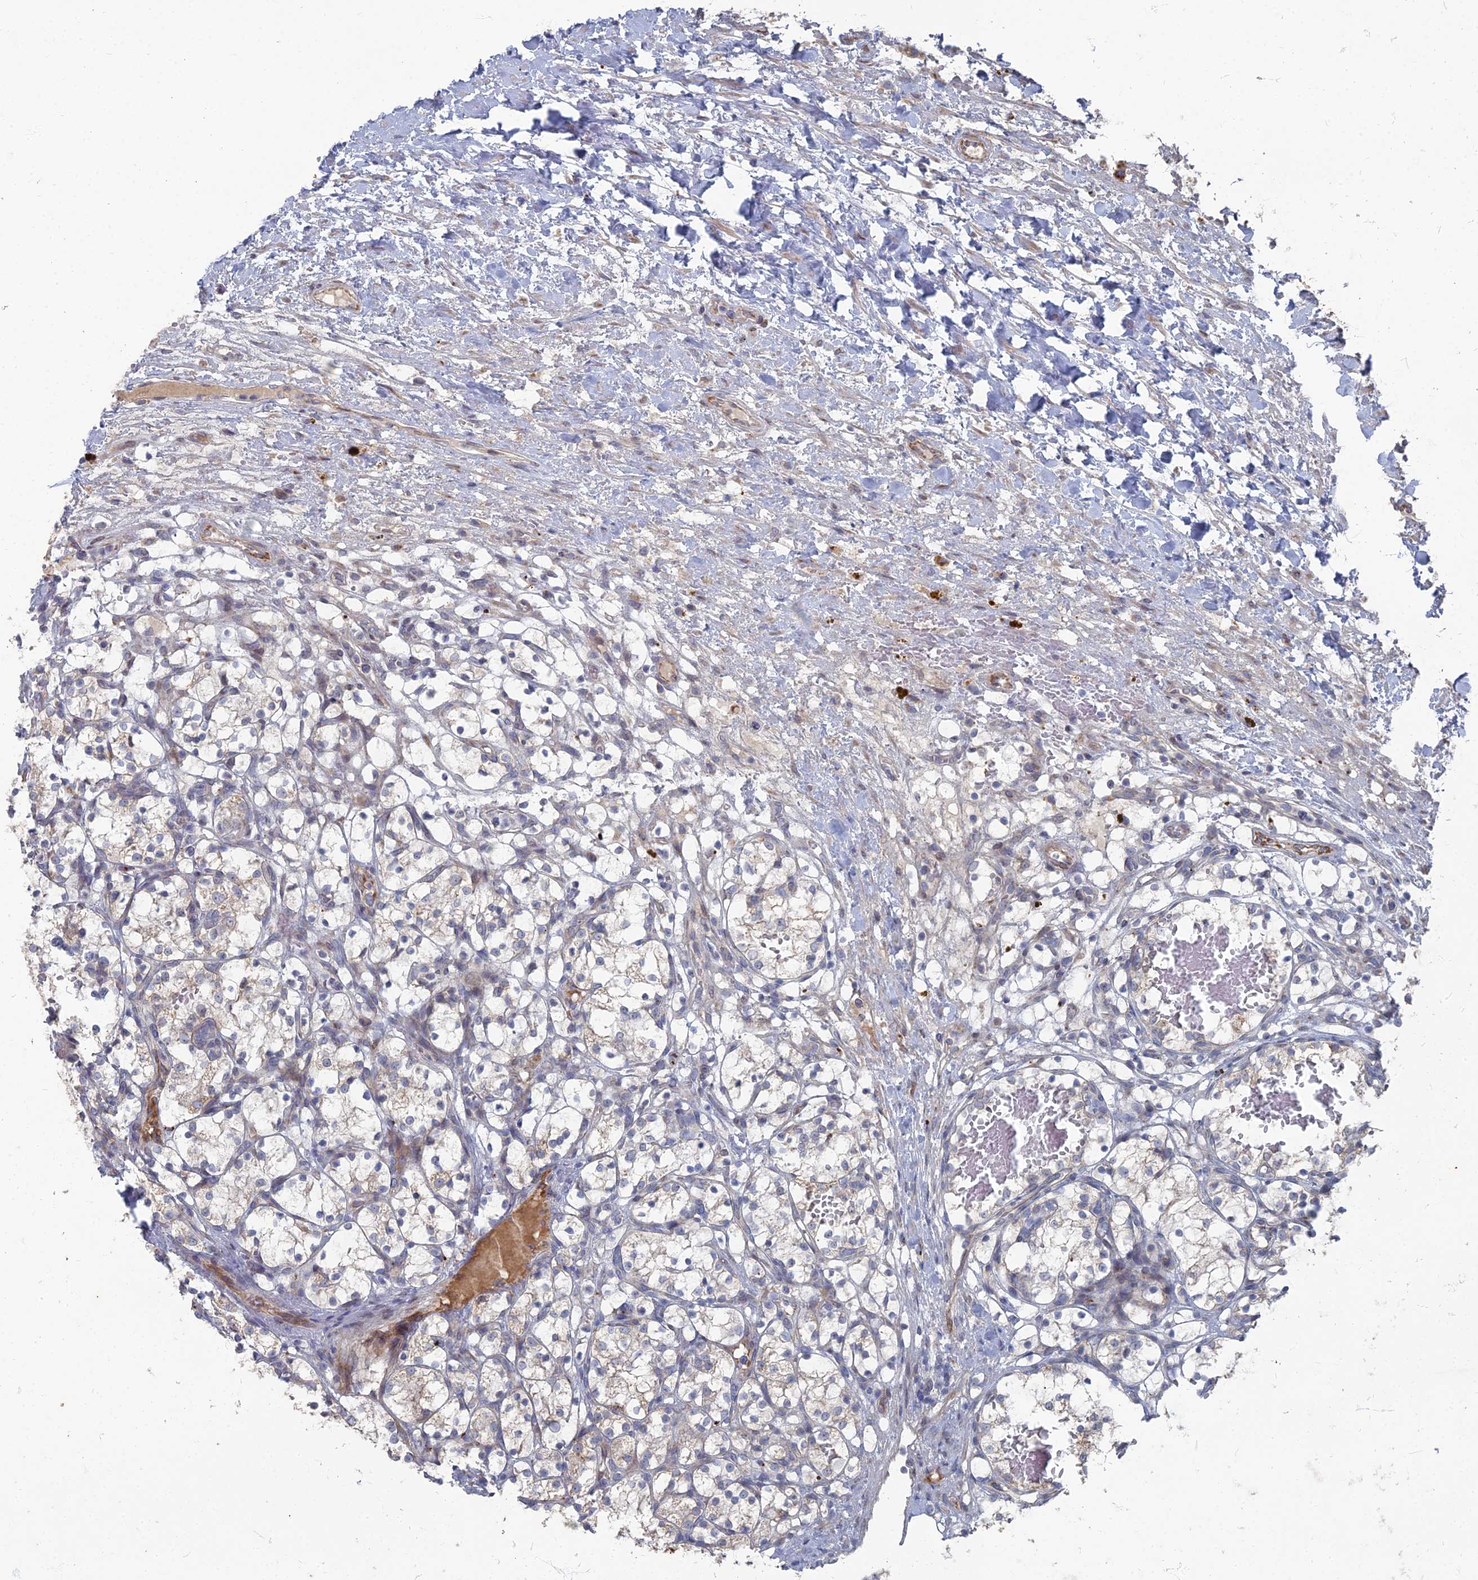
{"staining": {"intensity": "weak", "quantity": "<25%", "location": "cytoplasmic/membranous"}, "tissue": "renal cancer", "cell_type": "Tumor cells", "image_type": "cancer", "snomed": [{"axis": "morphology", "description": "Adenocarcinoma, NOS"}, {"axis": "topography", "description": "Kidney"}], "caption": "The photomicrograph reveals no significant expression in tumor cells of renal adenocarcinoma. (DAB IHC visualized using brightfield microscopy, high magnification).", "gene": "TMEM128", "patient": {"sex": "female", "age": 69}}